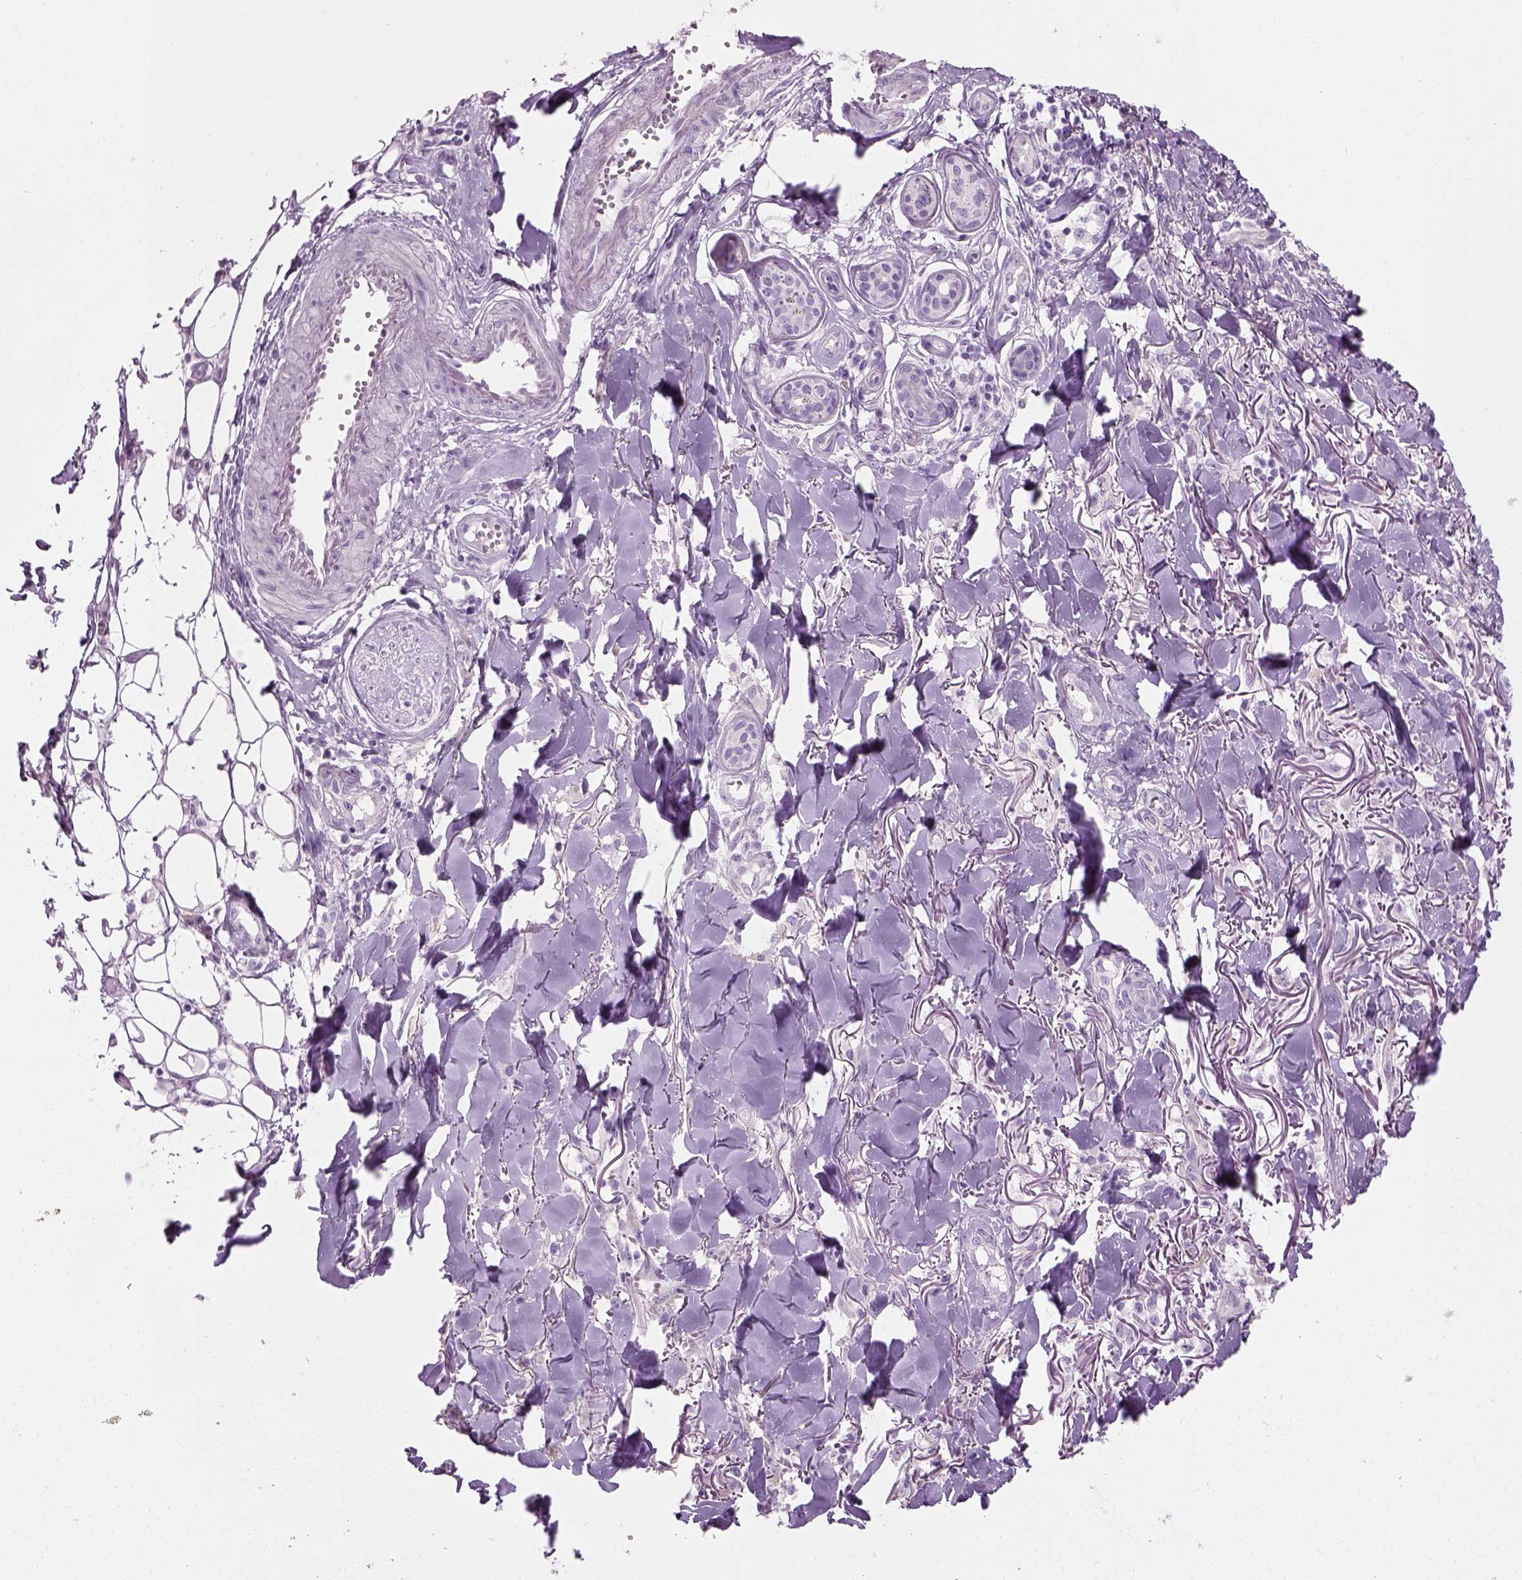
{"staining": {"intensity": "negative", "quantity": "none", "location": "none"}, "tissue": "skin cancer", "cell_type": "Tumor cells", "image_type": "cancer", "snomed": [{"axis": "morphology", "description": "Squamous cell carcinoma, NOS"}, {"axis": "topography", "description": "Skin"}], "caption": "The histopathology image displays no significant expression in tumor cells of skin cancer.", "gene": "CIBAR2", "patient": {"sex": "male", "age": 75}}